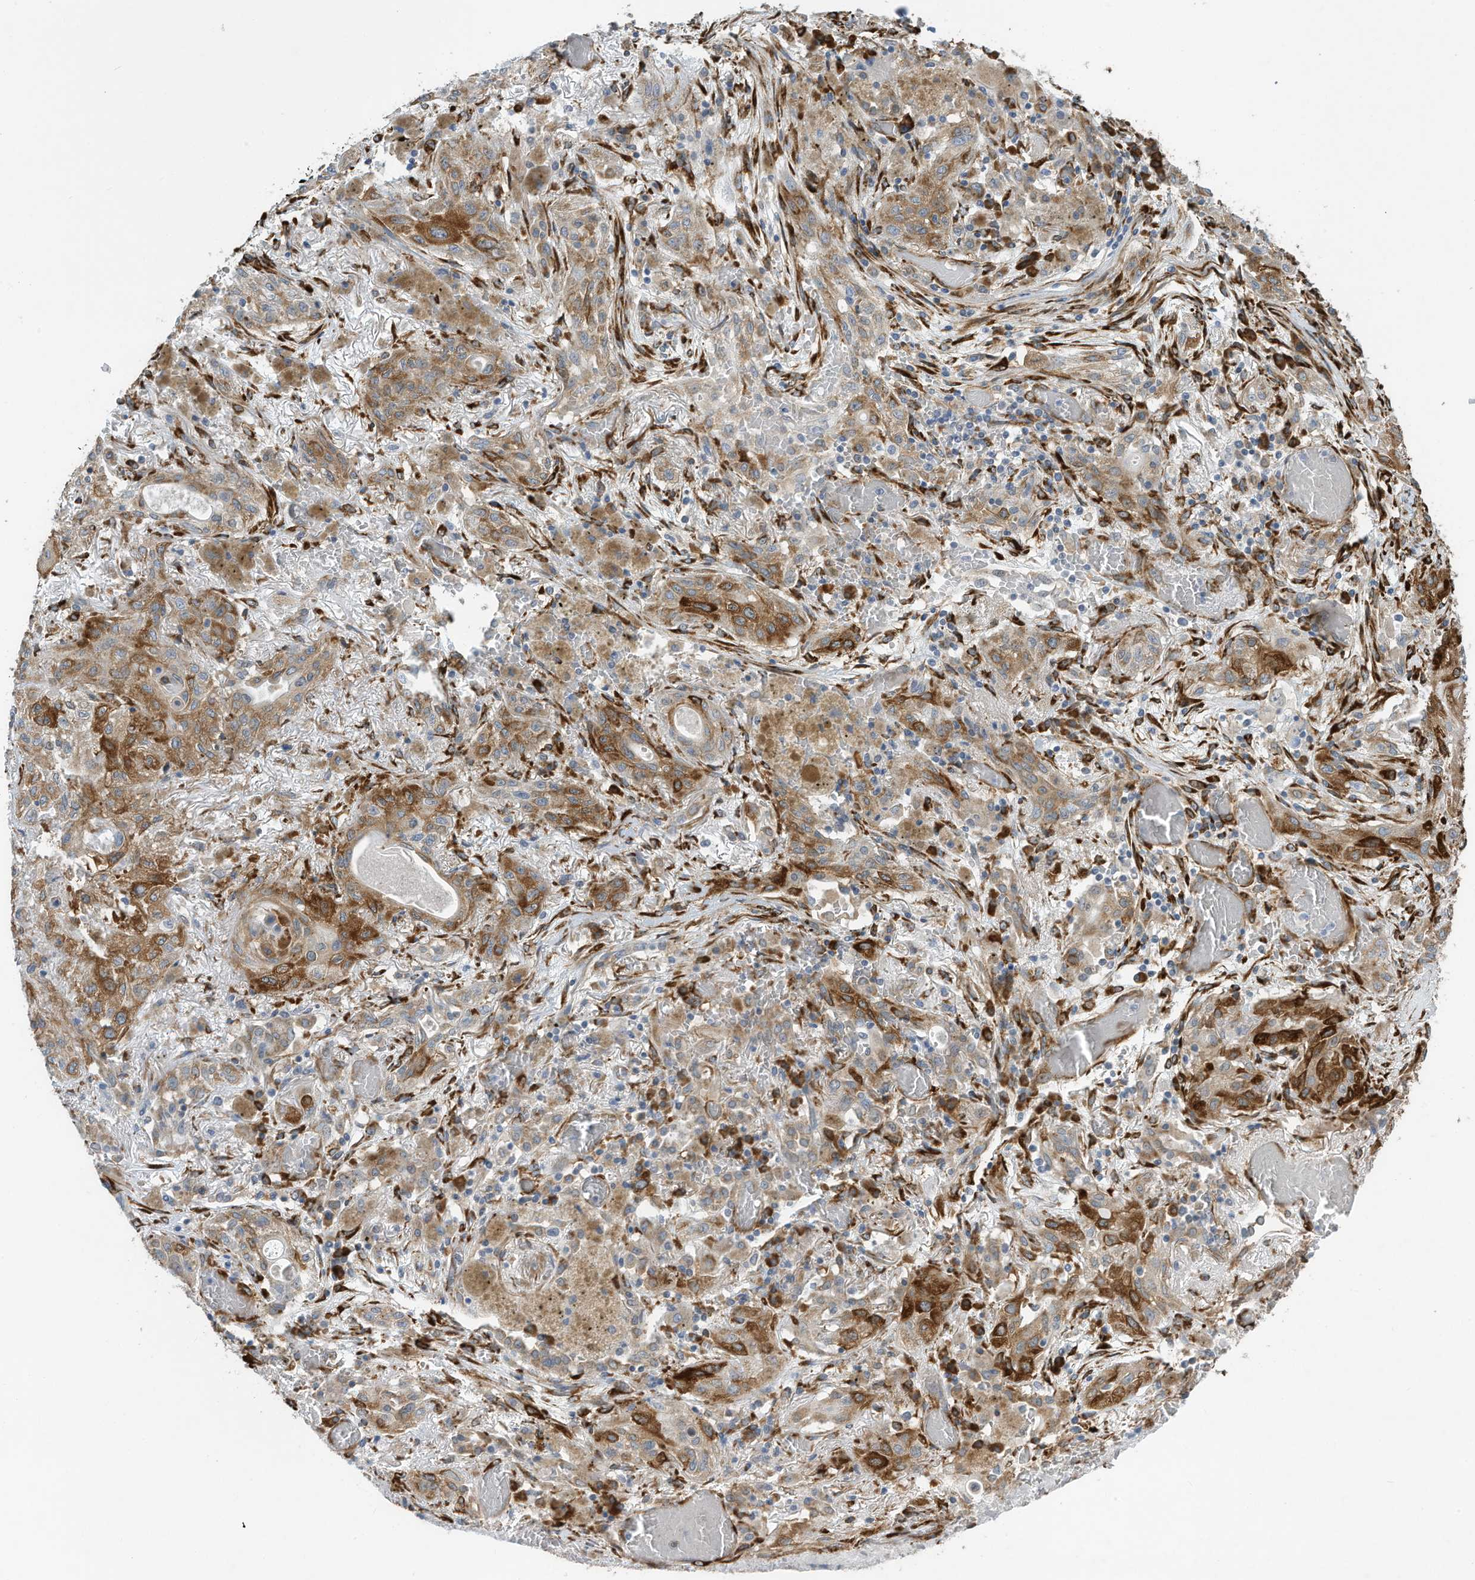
{"staining": {"intensity": "moderate", "quantity": "25%-75%", "location": "cytoplasmic/membranous"}, "tissue": "lung cancer", "cell_type": "Tumor cells", "image_type": "cancer", "snomed": [{"axis": "morphology", "description": "Squamous cell carcinoma, NOS"}, {"axis": "topography", "description": "Lung"}], "caption": "Human lung cancer (squamous cell carcinoma) stained for a protein (brown) shows moderate cytoplasmic/membranous positive expression in approximately 25%-75% of tumor cells.", "gene": "ZBTB45", "patient": {"sex": "female", "age": 47}}